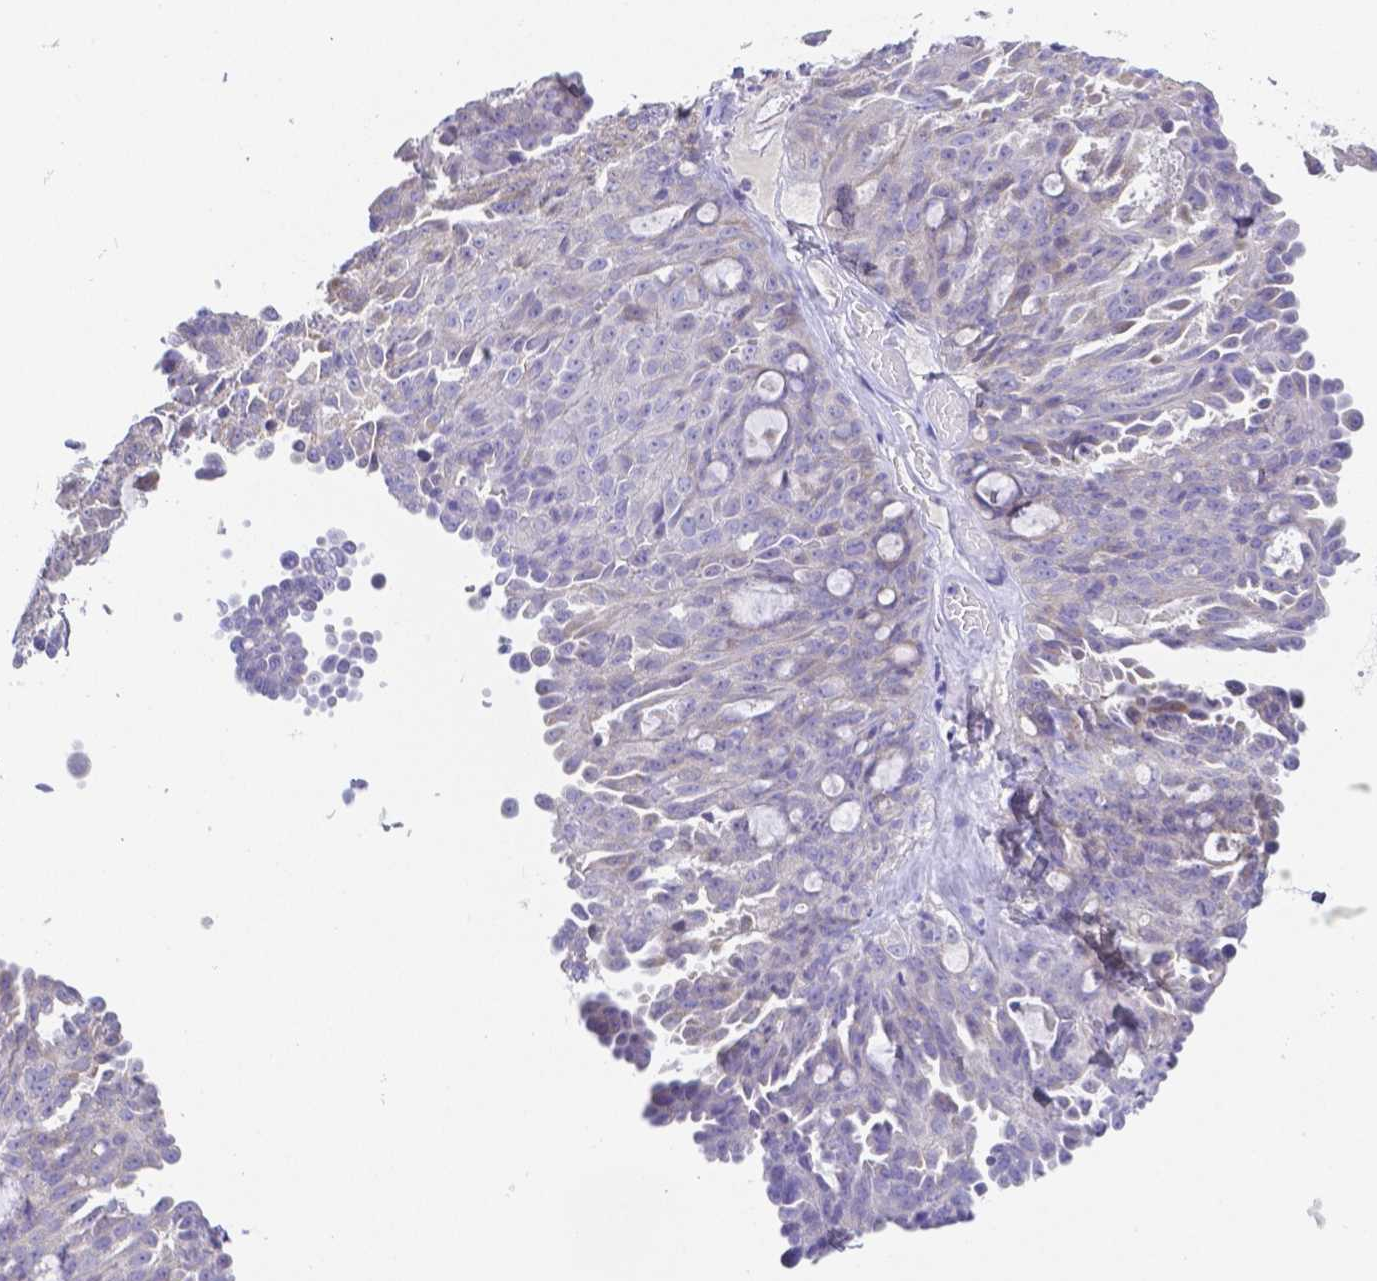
{"staining": {"intensity": "negative", "quantity": "none", "location": "none"}, "tissue": "ovarian cancer", "cell_type": "Tumor cells", "image_type": "cancer", "snomed": [{"axis": "morphology", "description": "Cystadenocarcinoma, serous, NOS"}, {"axis": "topography", "description": "Ovary"}], "caption": "An image of serous cystadenocarcinoma (ovarian) stained for a protein demonstrates no brown staining in tumor cells.", "gene": "ZG16B", "patient": {"sex": "female", "age": 71}}